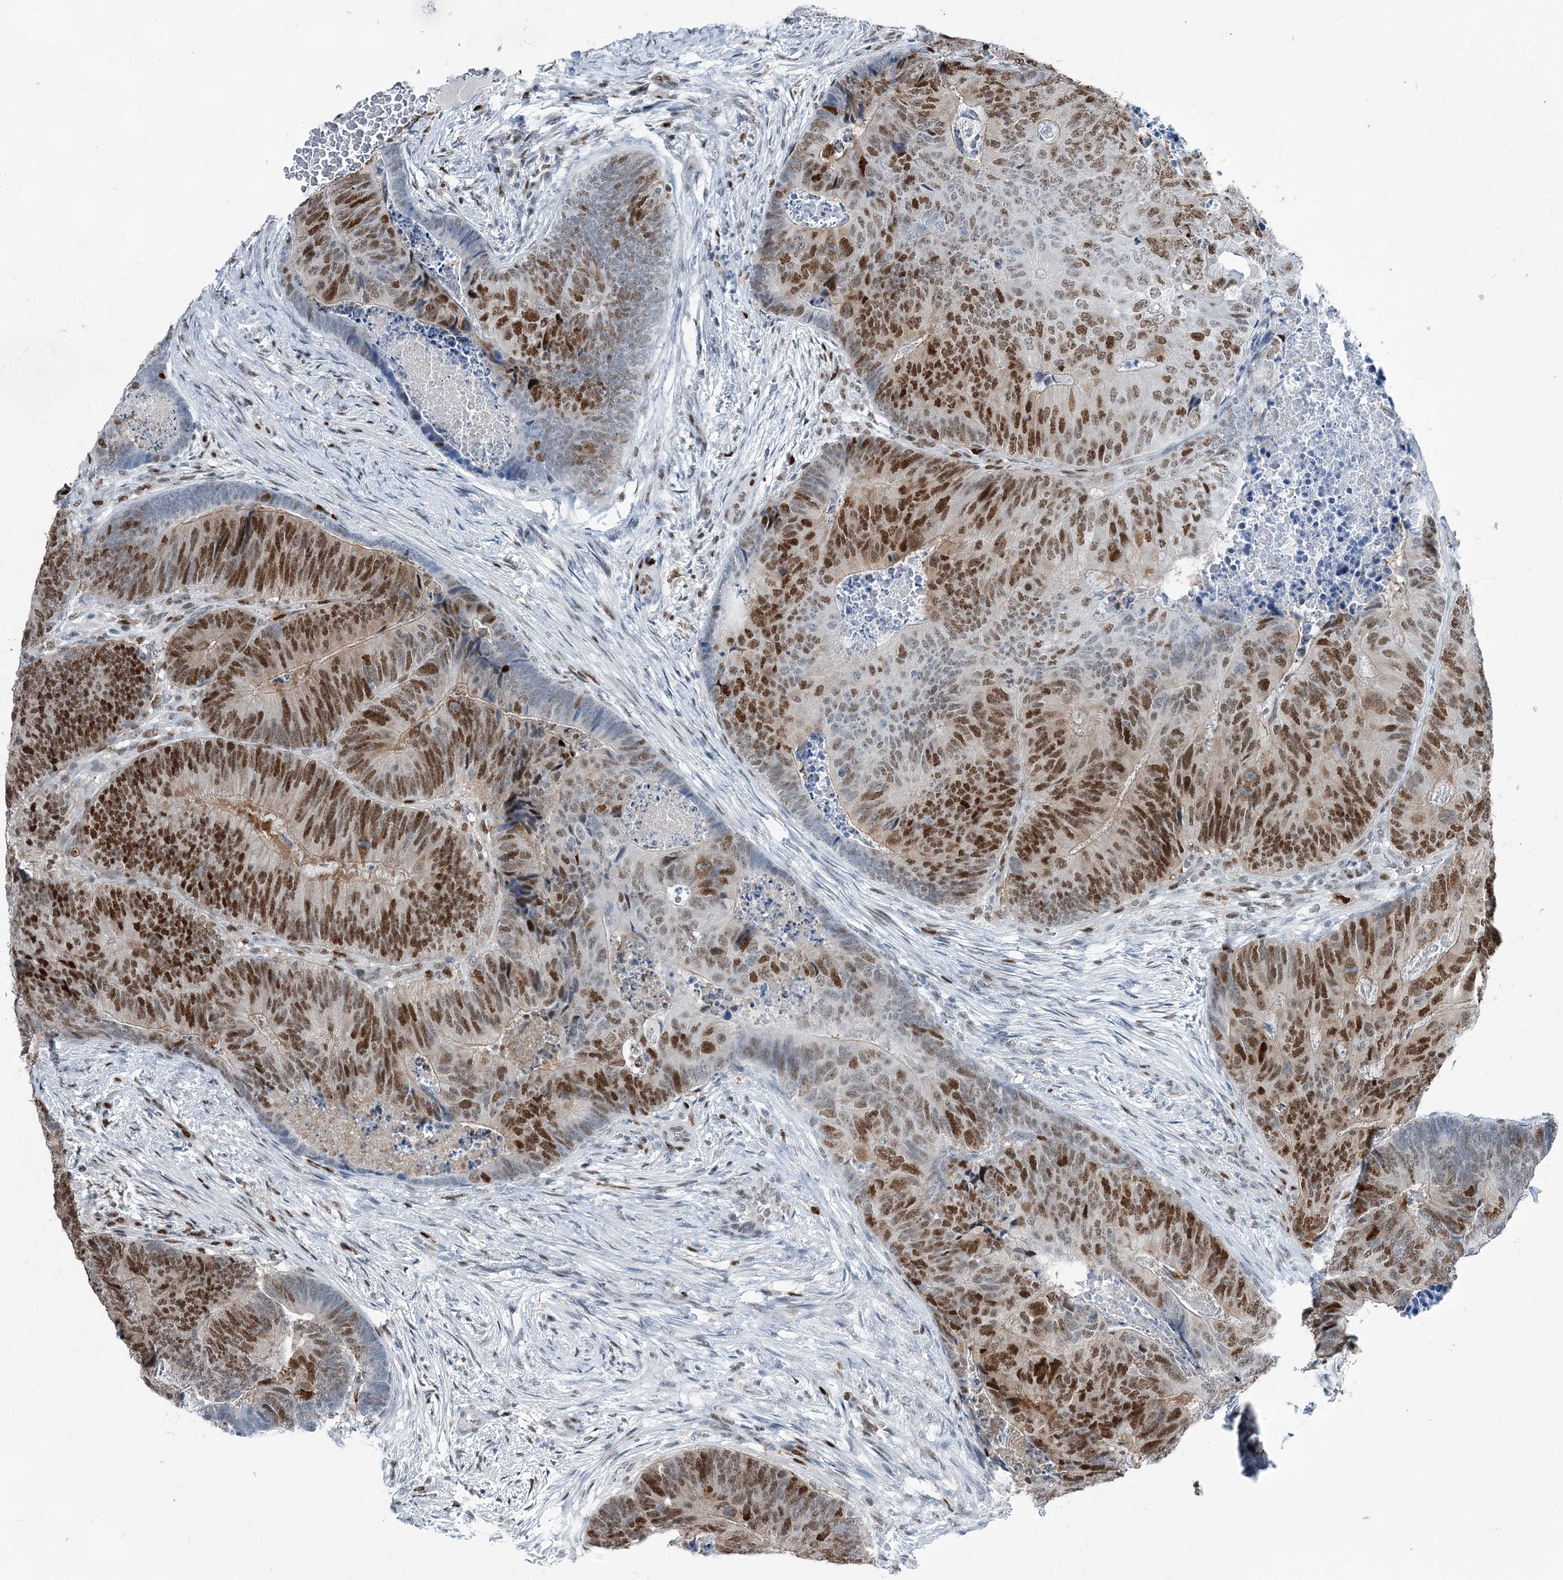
{"staining": {"intensity": "strong", "quantity": "25%-75%", "location": "nuclear"}, "tissue": "colorectal cancer", "cell_type": "Tumor cells", "image_type": "cancer", "snomed": [{"axis": "morphology", "description": "Adenocarcinoma, NOS"}, {"axis": "topography", "description": "Colon"}], "caption": "This is an image of IHC staining of colorectal cancer, which shows strong positivity in the nuclear of tumor cells.", "gene": "HAT1", "patient": {"sex": "female", "age": 67}}